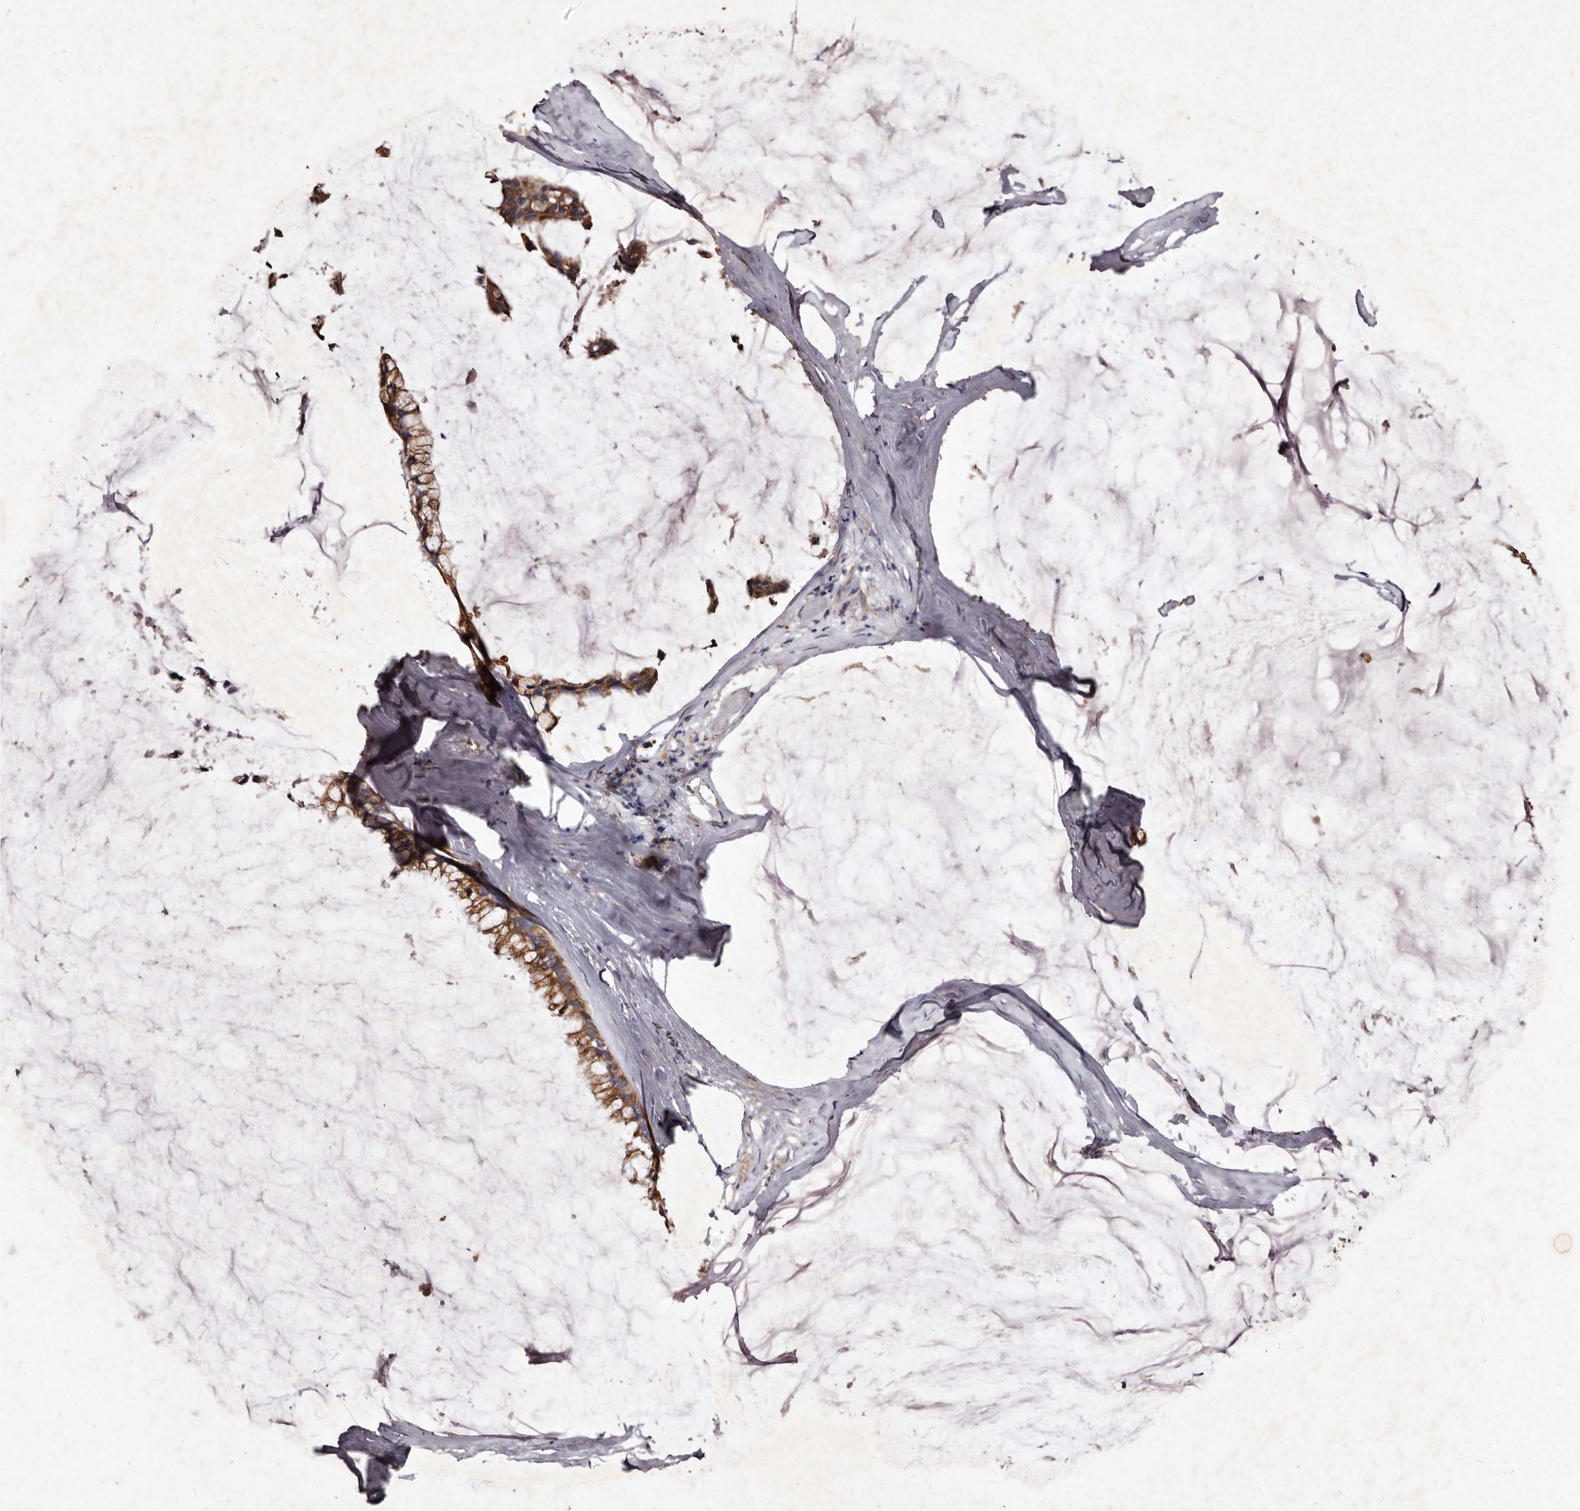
{"staining": {"intensity": "moderate", "quantity": ">75%", "location": "cytoplasmic/membranous"}, "tissue": "ovarian cancer", "cell_type": "Tumor cells", "image_type": "cancer", "snomed": [{"axis": "morphology", "description": "Cystadenocarcinoma, mucinous, NOS"}, {"axis": "topography", "description": "Ovary"}], "caption": "Ovarian mucinous cystadenocarcinoma stained for a protein demonstrates moderate cytoplasmic/membranous positivity in tumor cells. The protein is stained brown, and the nuclei are stained in blue (DAB (3,3'-diaminobenzidine) IHC with brightfield microscopy, high magnification).", "gene": "TFB1M", "patient": {"sex": "female", "age": 39}}